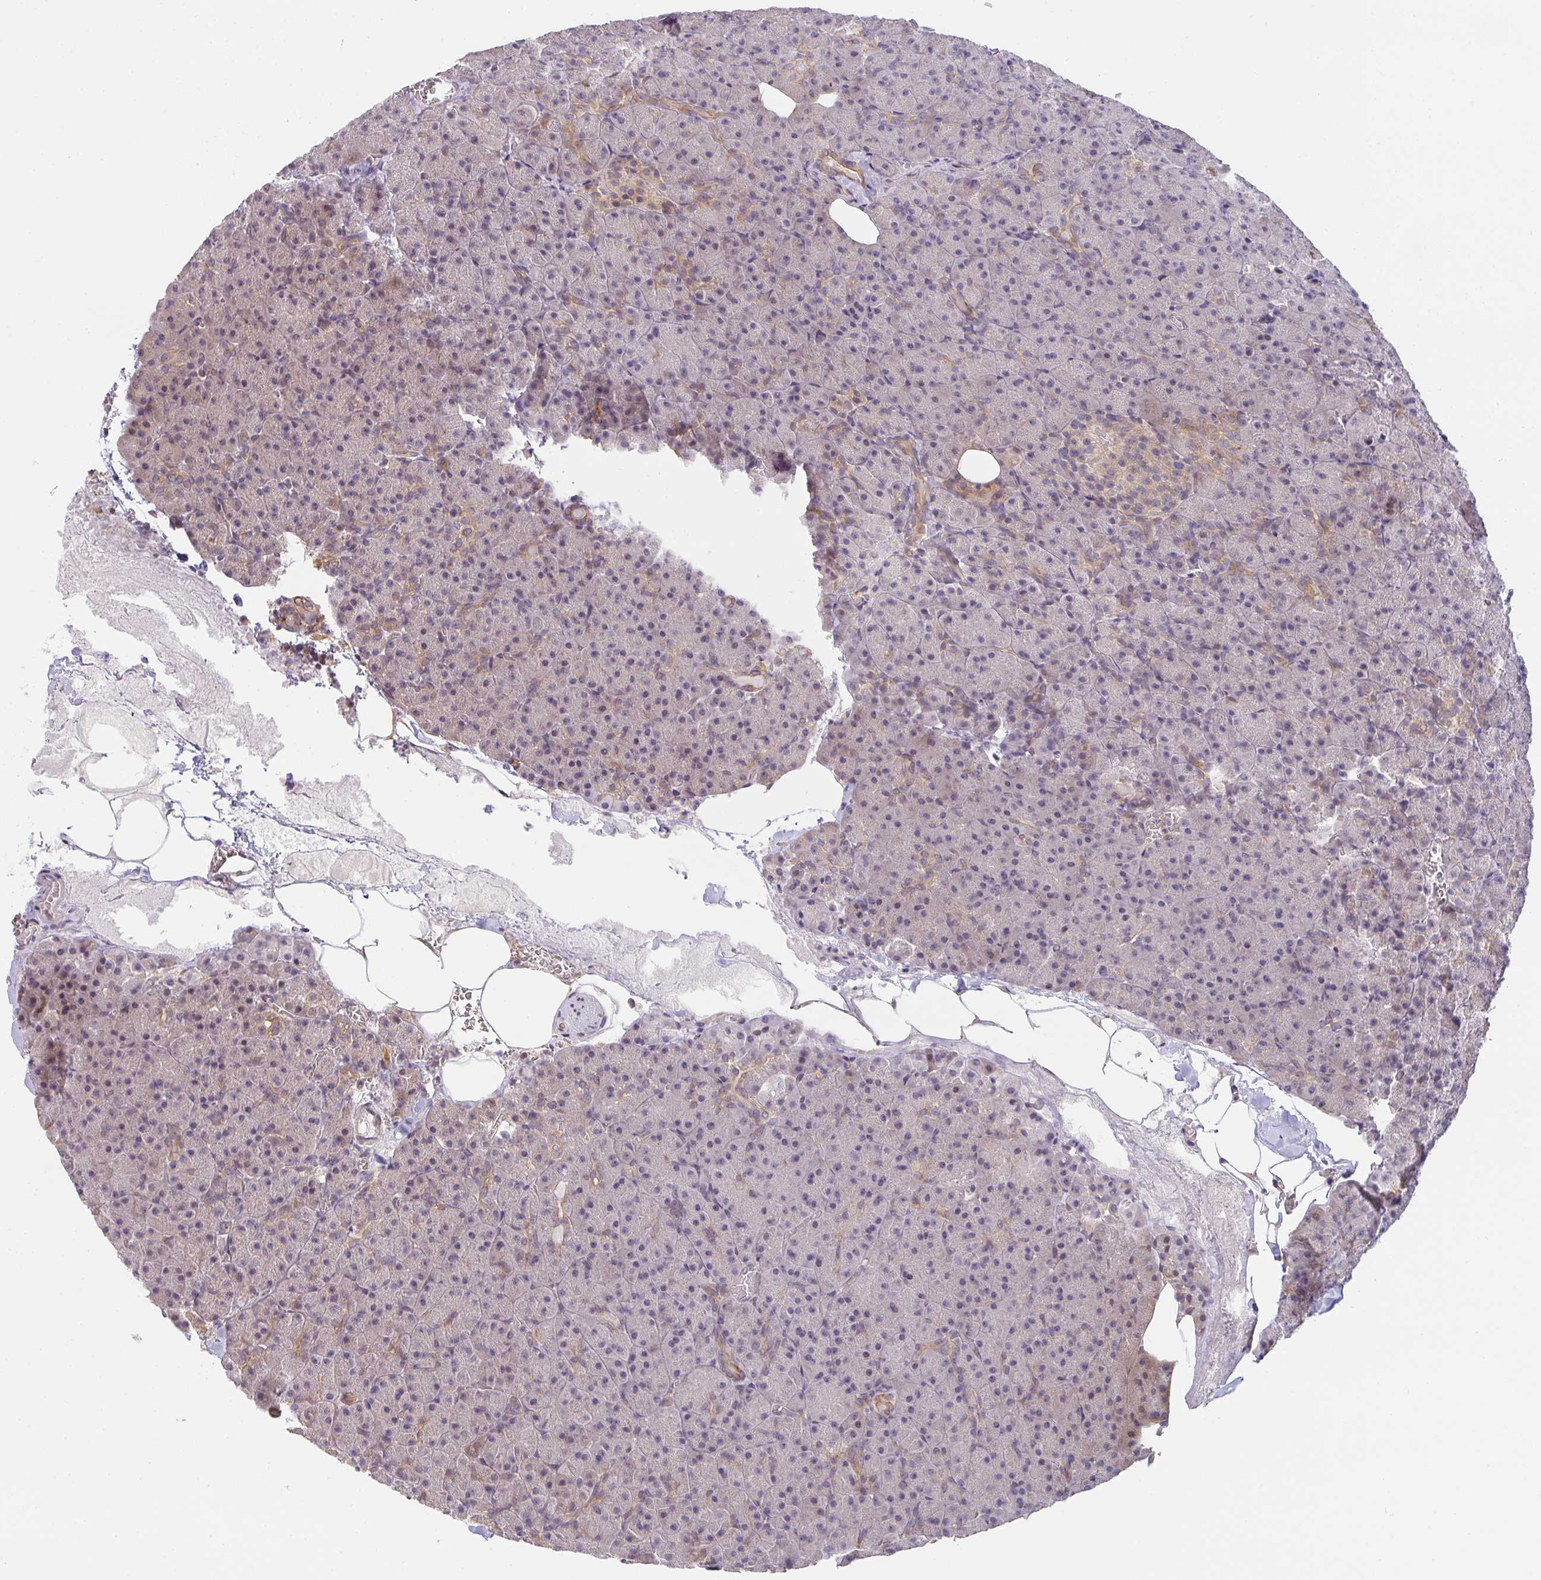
{"staining": {"intensity": "moderate", "quantity": "<25%", "location": "cytoplasmic/membranous"}, "tissue": "pancreas", "cell_type": "Exocrine glandular cells", "image_type": "normal", "snomed": [{"axis": "morphology", "description": "Normal tissue, NOS"}, {"axis": "topography", "description": "Pancreas"}], "caption": "Pancreas stained for a protein (brown) displays moderate cytoplasmic/membranous positive staining in approximately <25% of exocrine glandular cells.", "gene": "EEF1AKMT1", "patient": {"sex": "female", "age": 74}}